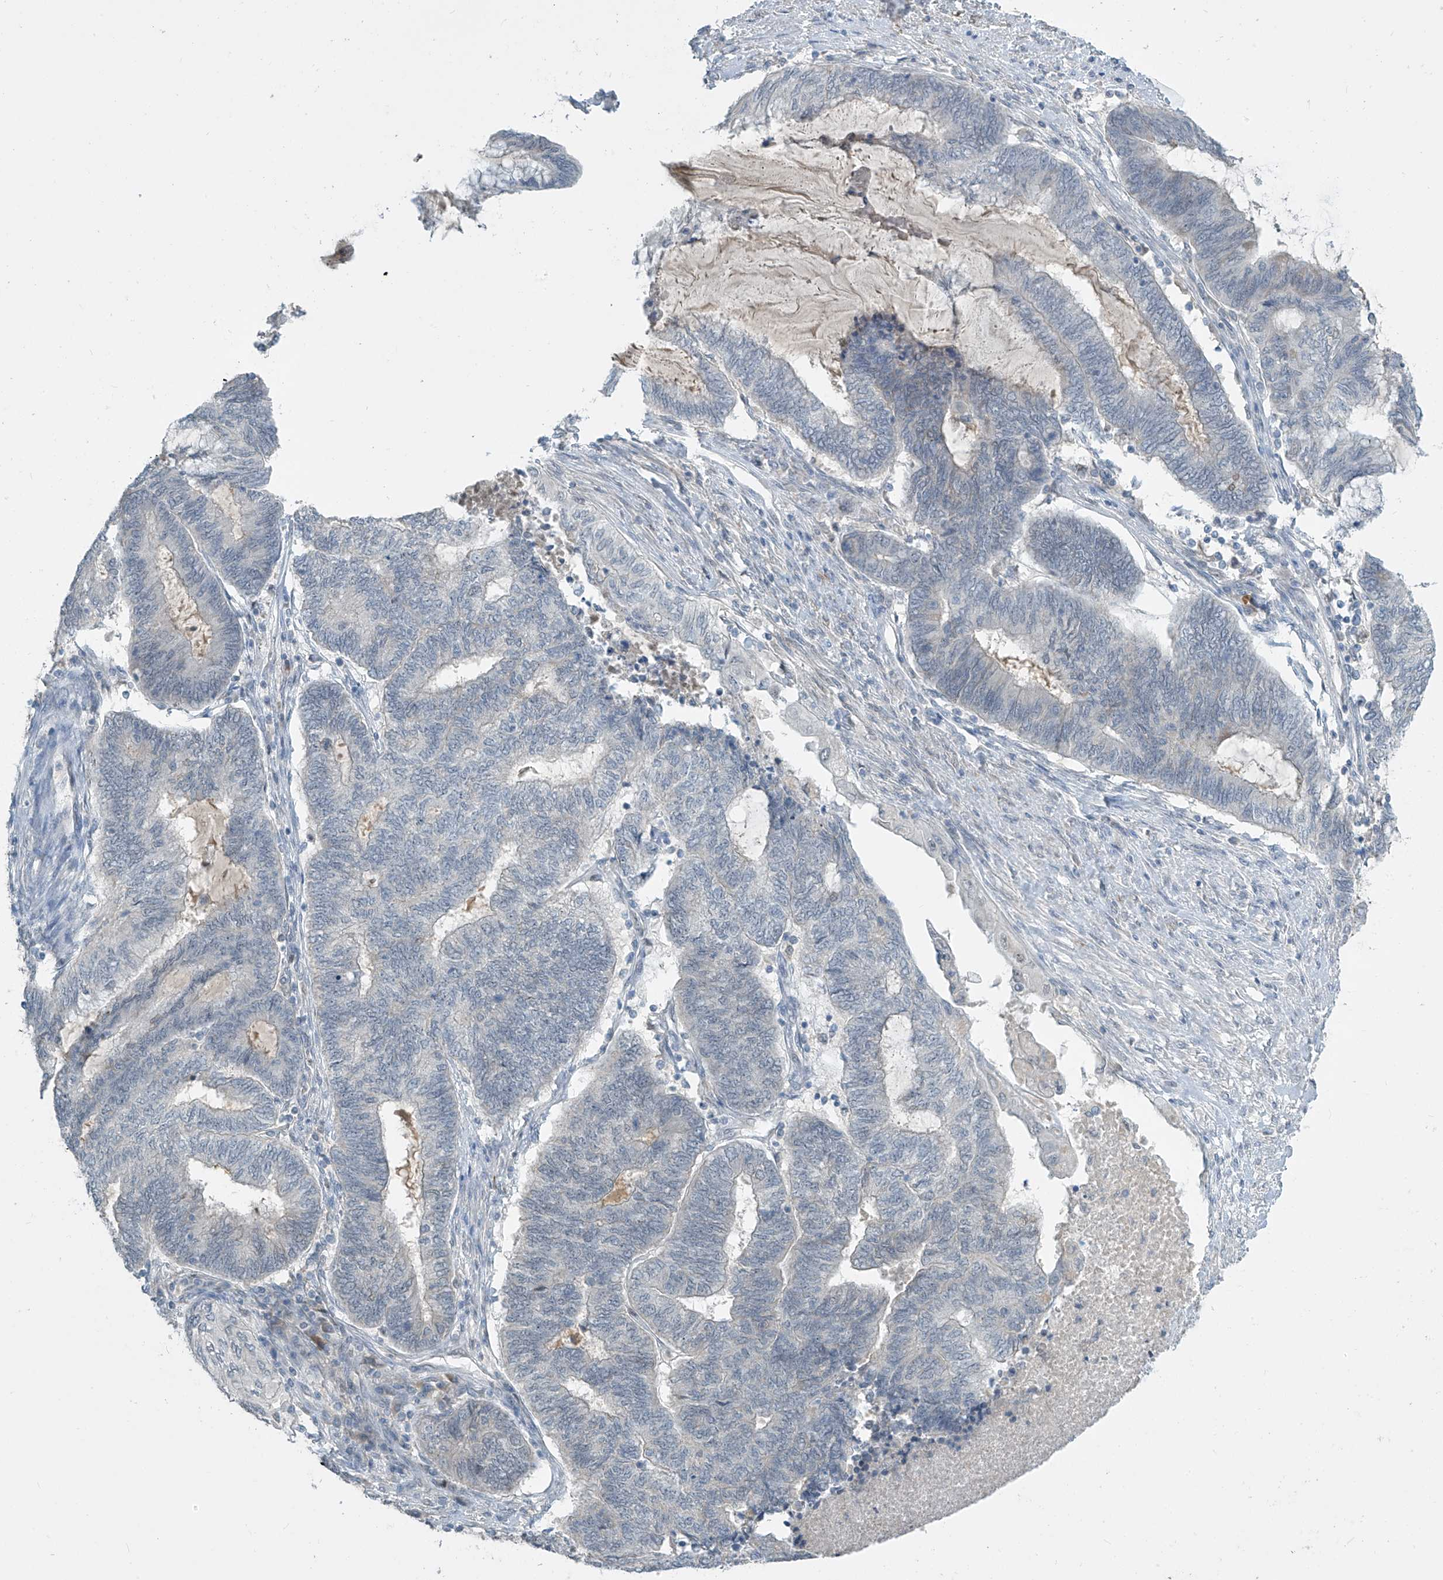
{"staining": {"intensity": "negative", "quantity": "none", "location": "none"}, "tissue": "endometrial cancer", "cell_type": "Tumor cells", "image_type": "cancer", "snomed": [{"axis": "morphology", "description": "Adenocarcinoma, NOS"}, {"axis": "topography", "description": "Uterus"}, {"axis": "topography", "description": "Endometrium"}], "caption": "Photomicrograph shows no significant protein staining in tumor cells of endometrial cancer (adenocarcinoma).", "gene": "METAP1D", "patient": {"sex": "female", "age": 70}}